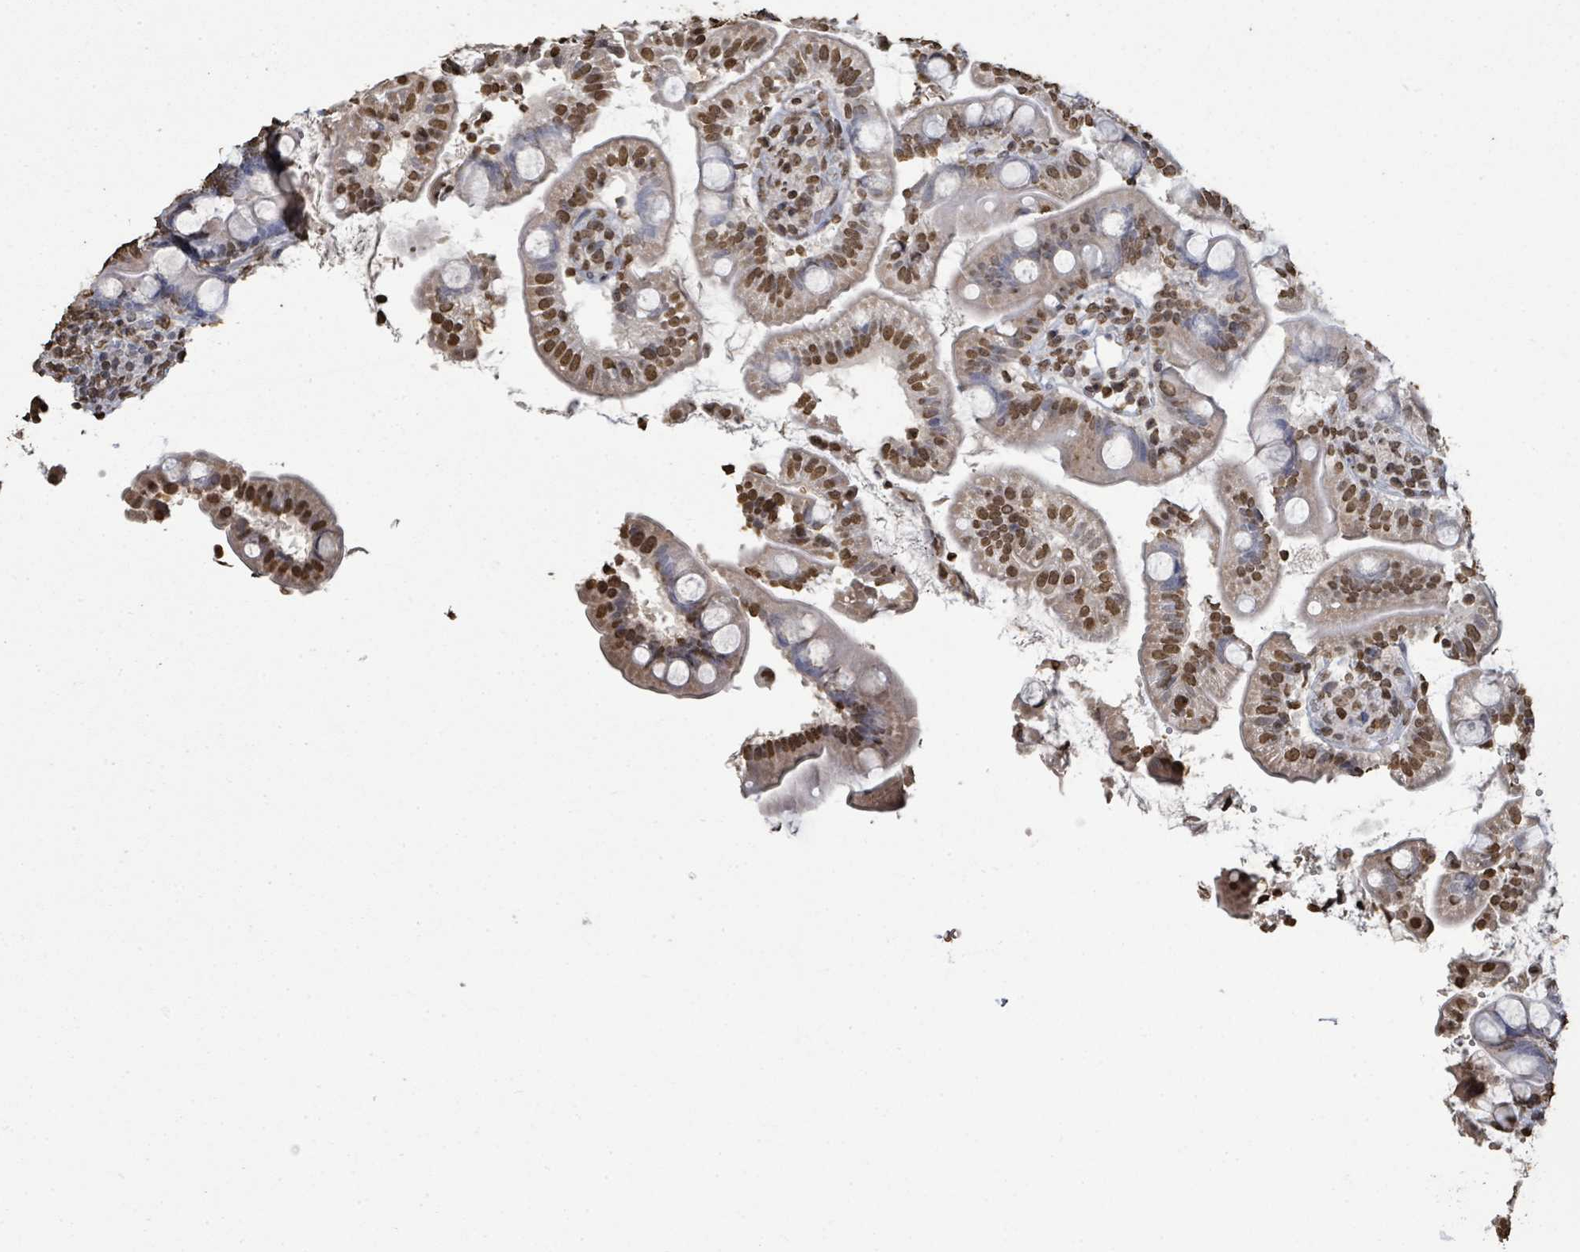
{"staining": {"intensity": "strong", "quantity": "<25%", "location": "nuclear"}, "tissue": "small intestine", "cell_type": "Glandular cells", "image_type": "normal", "snomed": [{"axis": "morphology", "description": "Normal tissue, NOS"}, {"axis": "topography", "description": "Small intestine"}], "caption": "Approximately <25% of glandular cells in benign small intestine exhibit strong nuclear protein positivity as visualized by brown immunohistochemical staining.", "gene": "MRPS12", "patient": {"sex": "female", "age": 64}}